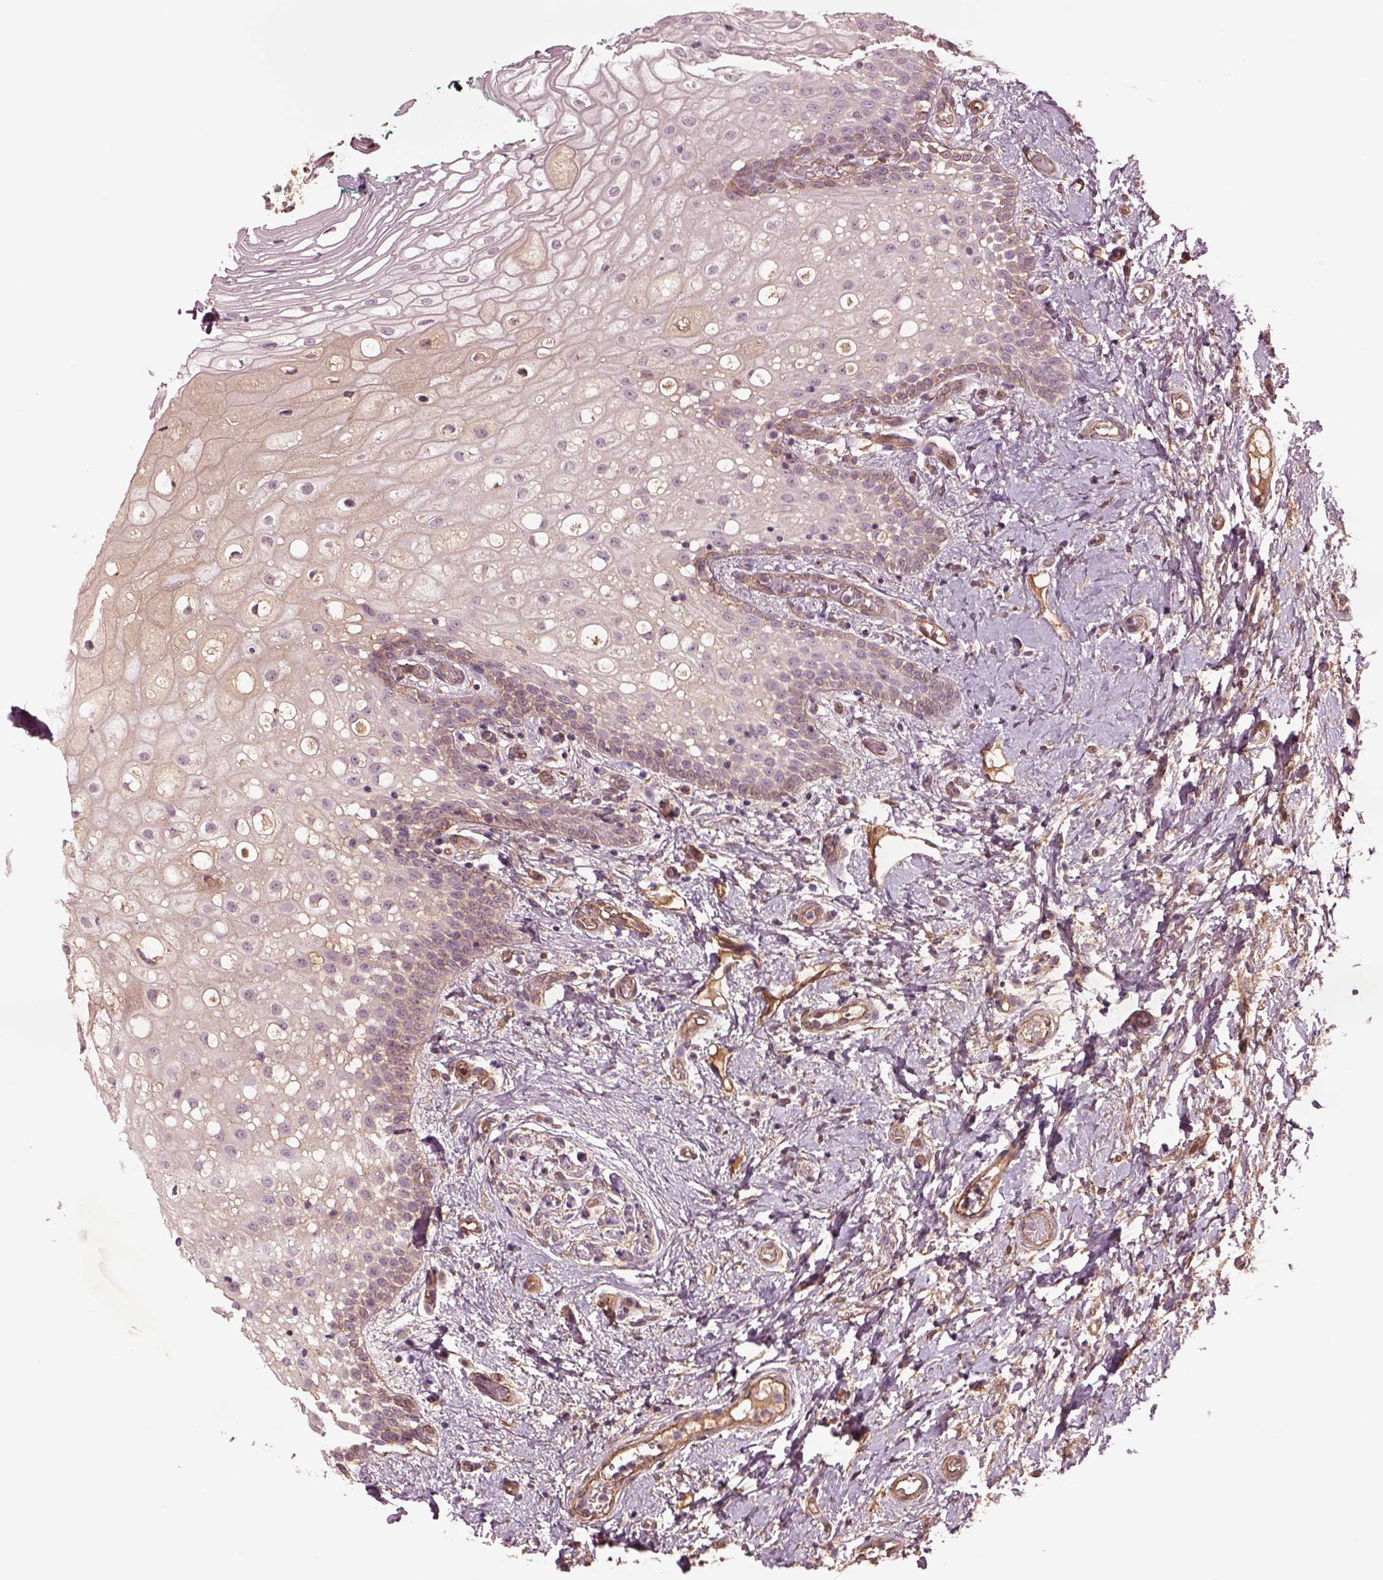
{"staining": {"intensity": "negative", "quantity": "none", "location": "none"}, "tissue": "oral mucosa", "cell_type": "Squamous epithelial cells", "image_type": "normal", "snomed": [{"axis": "morphology", "description": "Normal tissue, NOS"}, {"axis": "topography", "description": "Oral tissue"}], "caption": "DAB immunohistochemical staining of normal human oral mucosa reveals no significant positivity in squamous epithelial cells. (DAB (3,3'-diaminobenzidine) IHC, high magnification).", "gene": "HTR1B", "patient": {"sex": "female", "age": 83}}